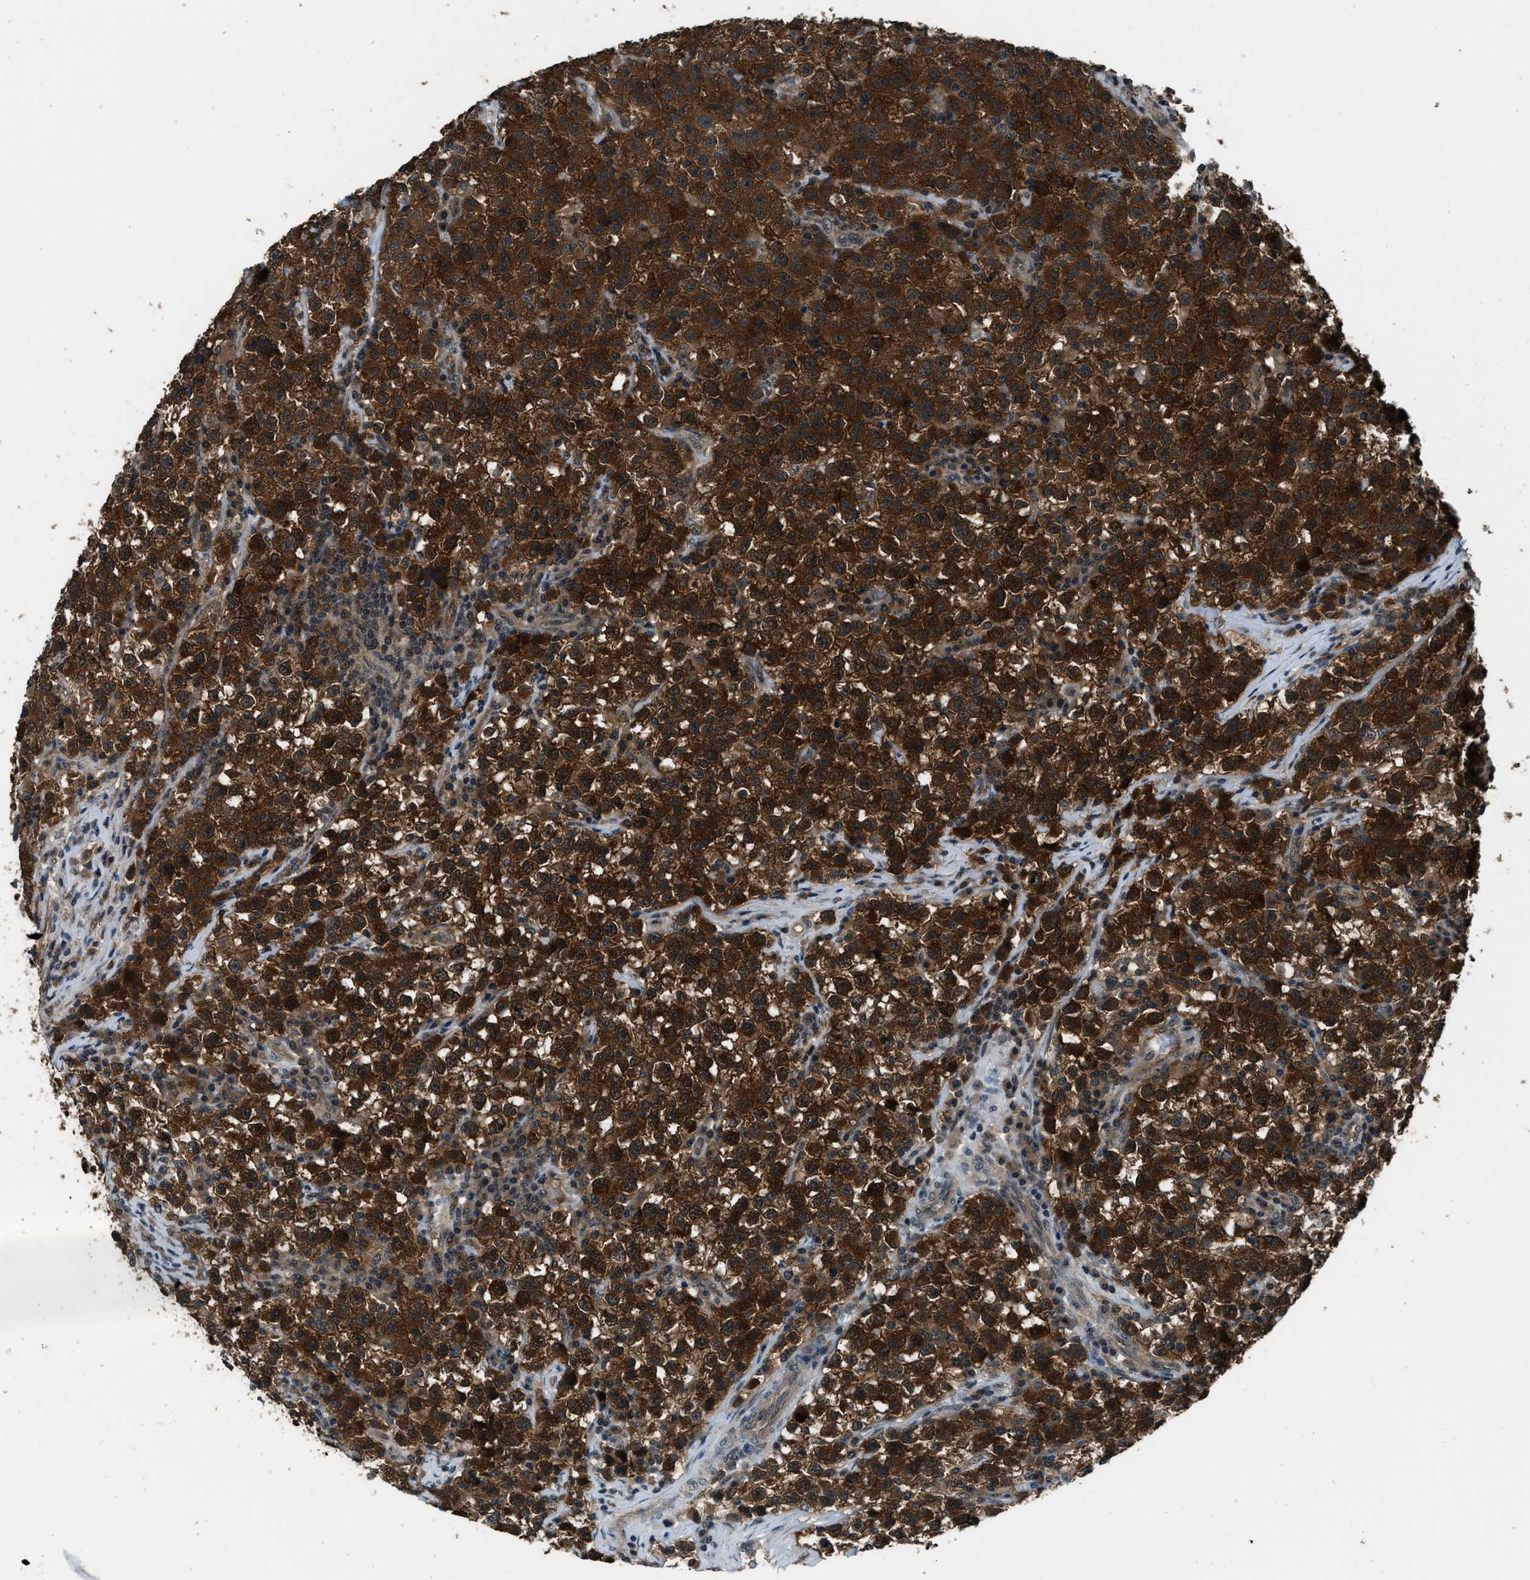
{"staining": {"intensity": "strong", "quantity": ">75%", "location": "cytoplasmic/membranous"}, "tissue": "testis cancer", "cell_type": "Tumor cells", "image_type": "cancer", "snomed": [{"axis": "morphology", "description": "Seminoma, NOS"}, {"axis": "topography", "description": "Testis"}], "caption": "DAB immunohistochemical staining of human testis cancer (seminoma) demonstrates strong cytoplasmic/membranous protein expression in approximately >75% of tumor cells. (DAB (3,3'-diaminobenzidine) IHC, brown staining for protein, blue staining for nuclei).", "gene": "NUDCD3", "patient": {"sex": "male", "age": 22}}